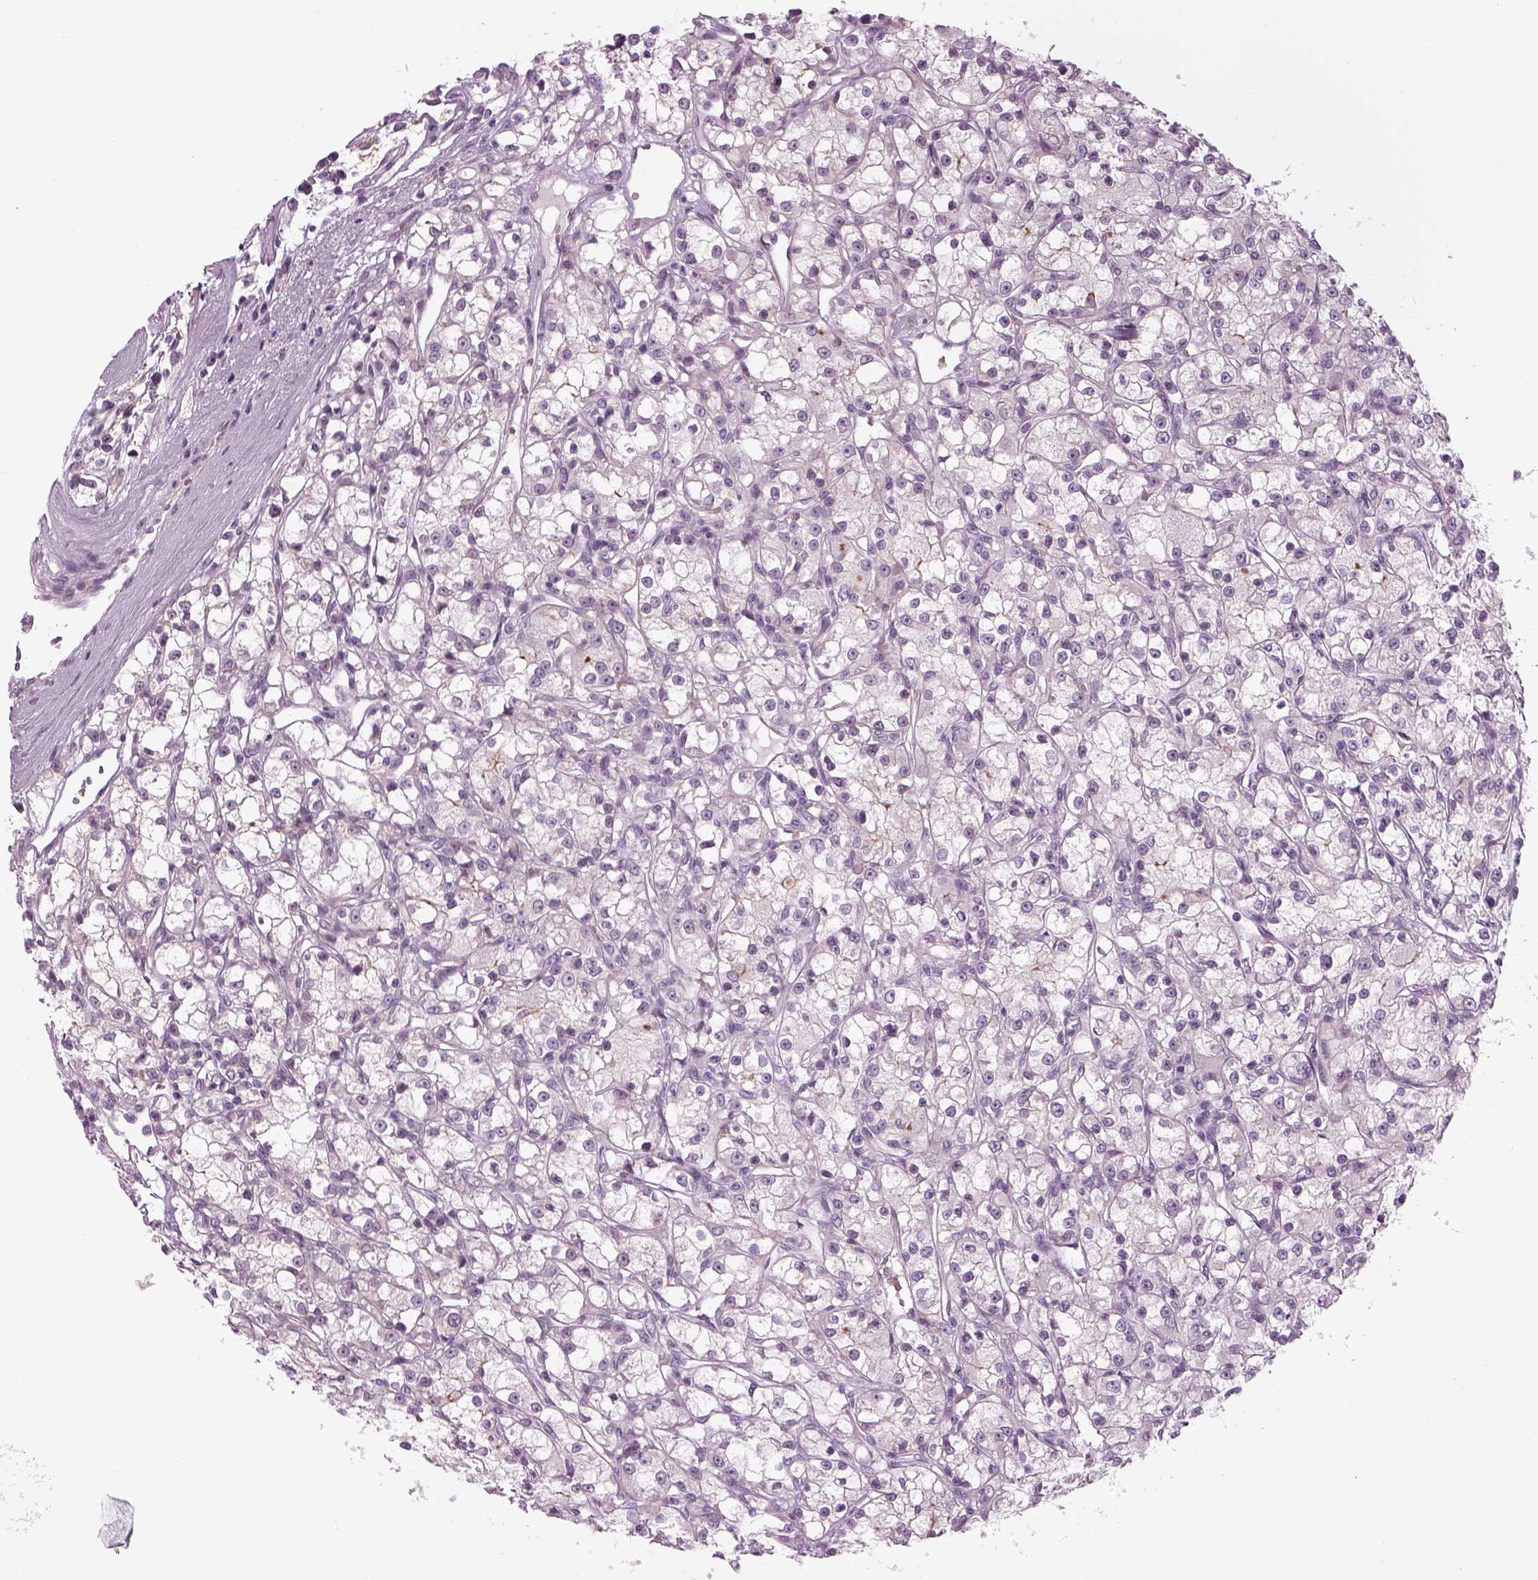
{"staining": {"intensity": "negative", "quantity": "none", "location": "none"}, "tissue": "renal cancer", "cell_type": "Tumor cells", "image_type": "cancer", "snomed": [{"axis": "morphology", "description": "Adenocarcinoma, NOS"}, {"axis": "topography", "description": "Kidney"}], "caption": "Renal cancer was stained to show a protein in brown. There is no significant positivity in tumor cells.", "gene": "LRRIQ3", "patient": {"sex": "female", "age": 59}}